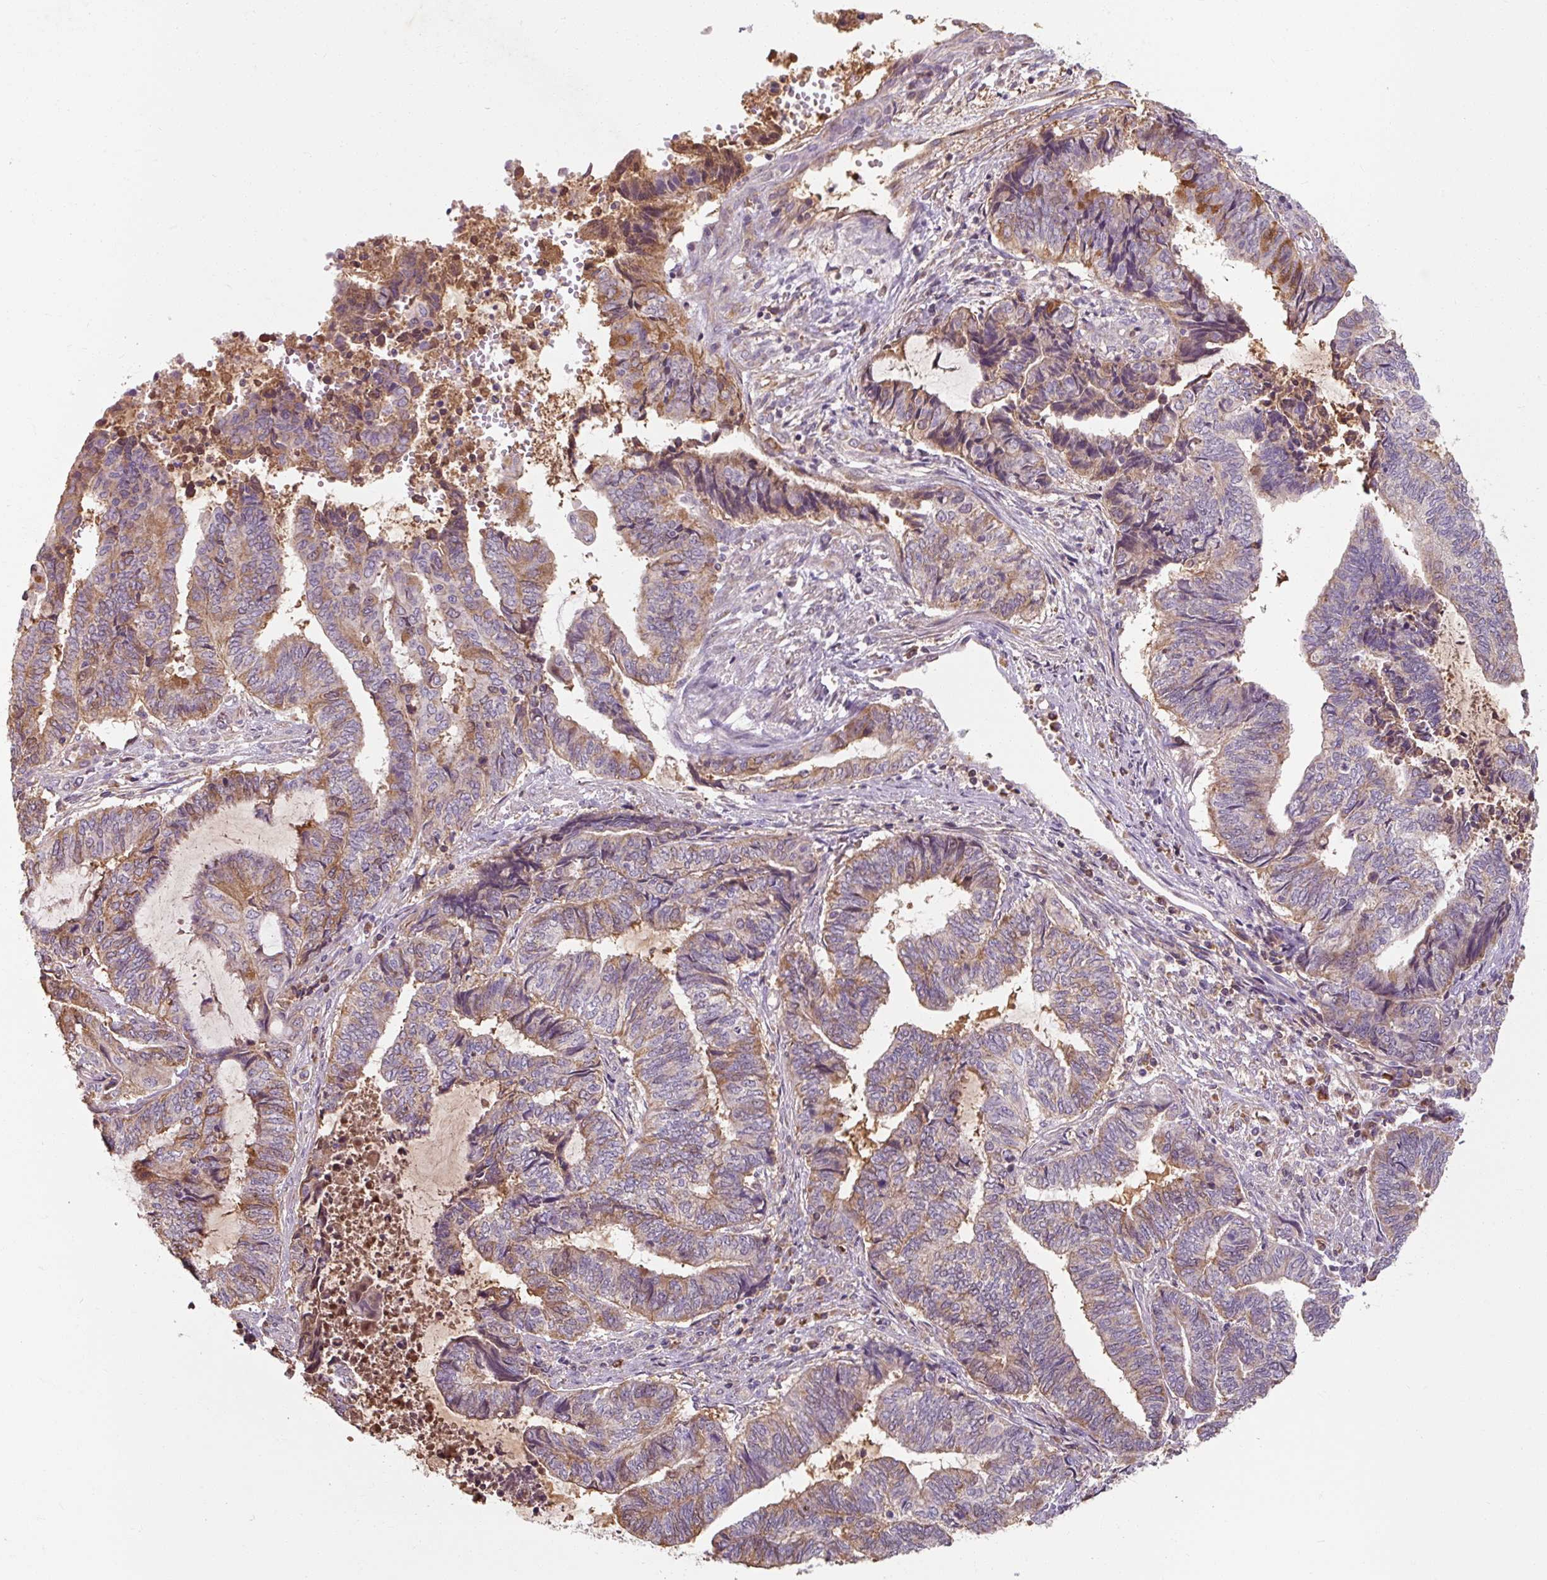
{"staining": {"intensity": "moderate", "quantity": ">75%", "location": "cytoplasmic/membranous"}, "tissue": "endometrial cancer", "cell_type": "Tumor cells", "image_type": "cancer", "snomed": [{"axis": "morphology", "description": "Adenocarcinoma, NOS"}, {"axis": "topography", "description": "Uterus"}, {"axis": "topography", "description": "Endometrium"}], "caption": "This image reveals immunohistochemistry (IHC) staining of endometrial cancer, with medium moderate cytoplasmic/membranous staining in approximately >75% of tumor cells.", "gene": "TSEN54", "patient": {"sex": "female", "age": 70}}